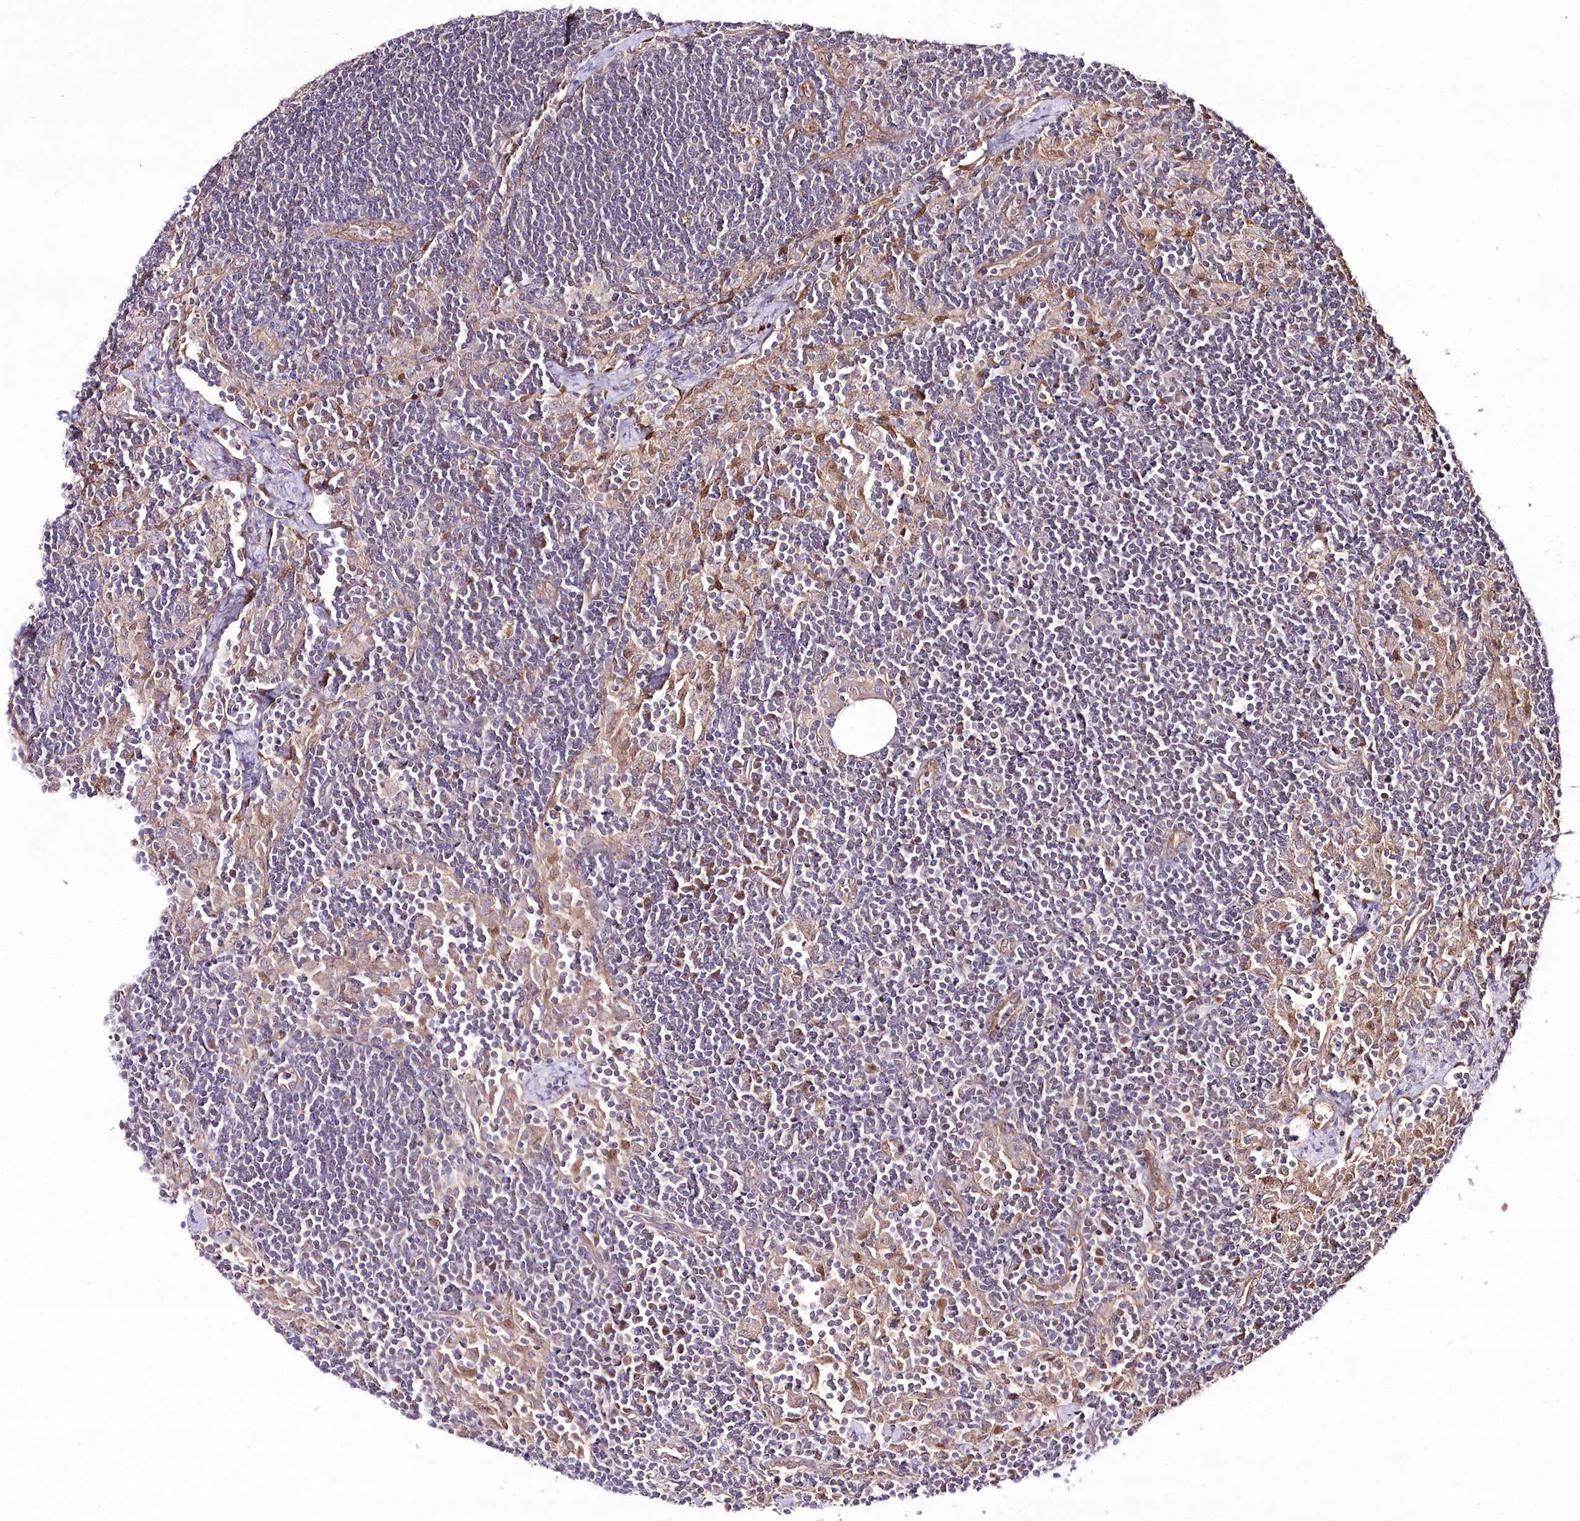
{"staining": {"intensity": "moderate", "quantity": "<25%", "location": "cytoplasmic/membranous"}, "tissue": "lymph node", "cell_type": "Germinal center cells", "image_type": "normal", "snomed": [{"axis": "morphology", "description": "Normal tissue, NOS"}, {"axis": "topography", "description": "Lymph node"}], "caption": "The immunohistochemical stain shows moderate cytoplasmic/membranous positivity in germinal center cells of unremarkable lymph node. Using DAB (3,3'-diaminobenzidine) (brown) and hematoxylin (blue) stains, captured at high magnification using brightfield microscopy.", "gene": "REXO2", "patient": {"sex": "male", "age": 24}}